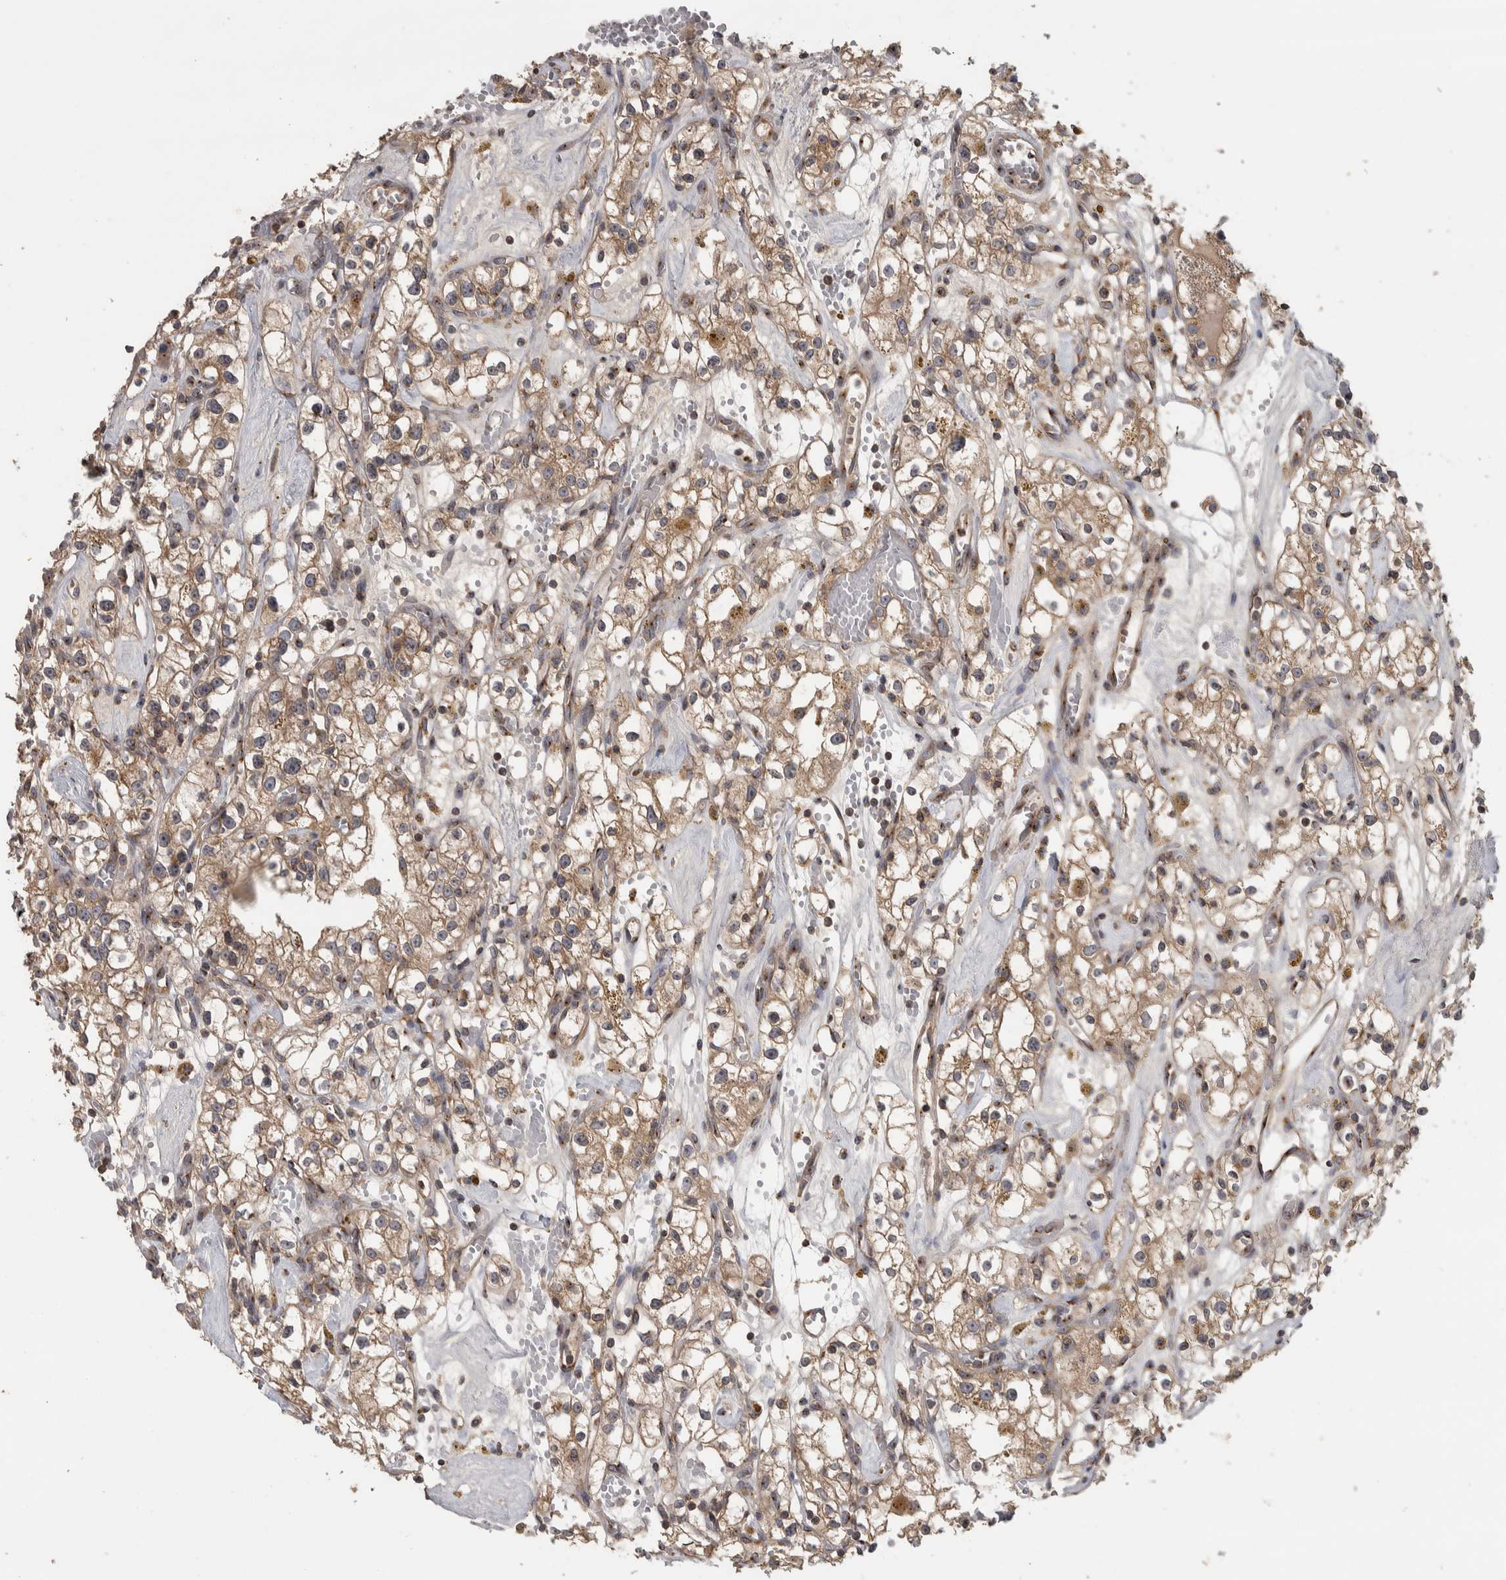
{"staining": {"intensity": "moderate", "quantity": ">75%", "location": "cytoplasmic/membranous"}, "tissue": "renal cancer", "cell_type": "Tumor cells", "image_type": "cancer", "snomed": [{"axis": "morphology", "description": "Adenocarcinoma, NOS"}, {"axis": "topography", "description": "Kidney"}], "caption": "Adenocarcinoma (renal) stained with a protein marker exhibits moderate staining in tumor cells.", "gene": "IFRD1", "patient": {"sex": "male", "age": 56}}